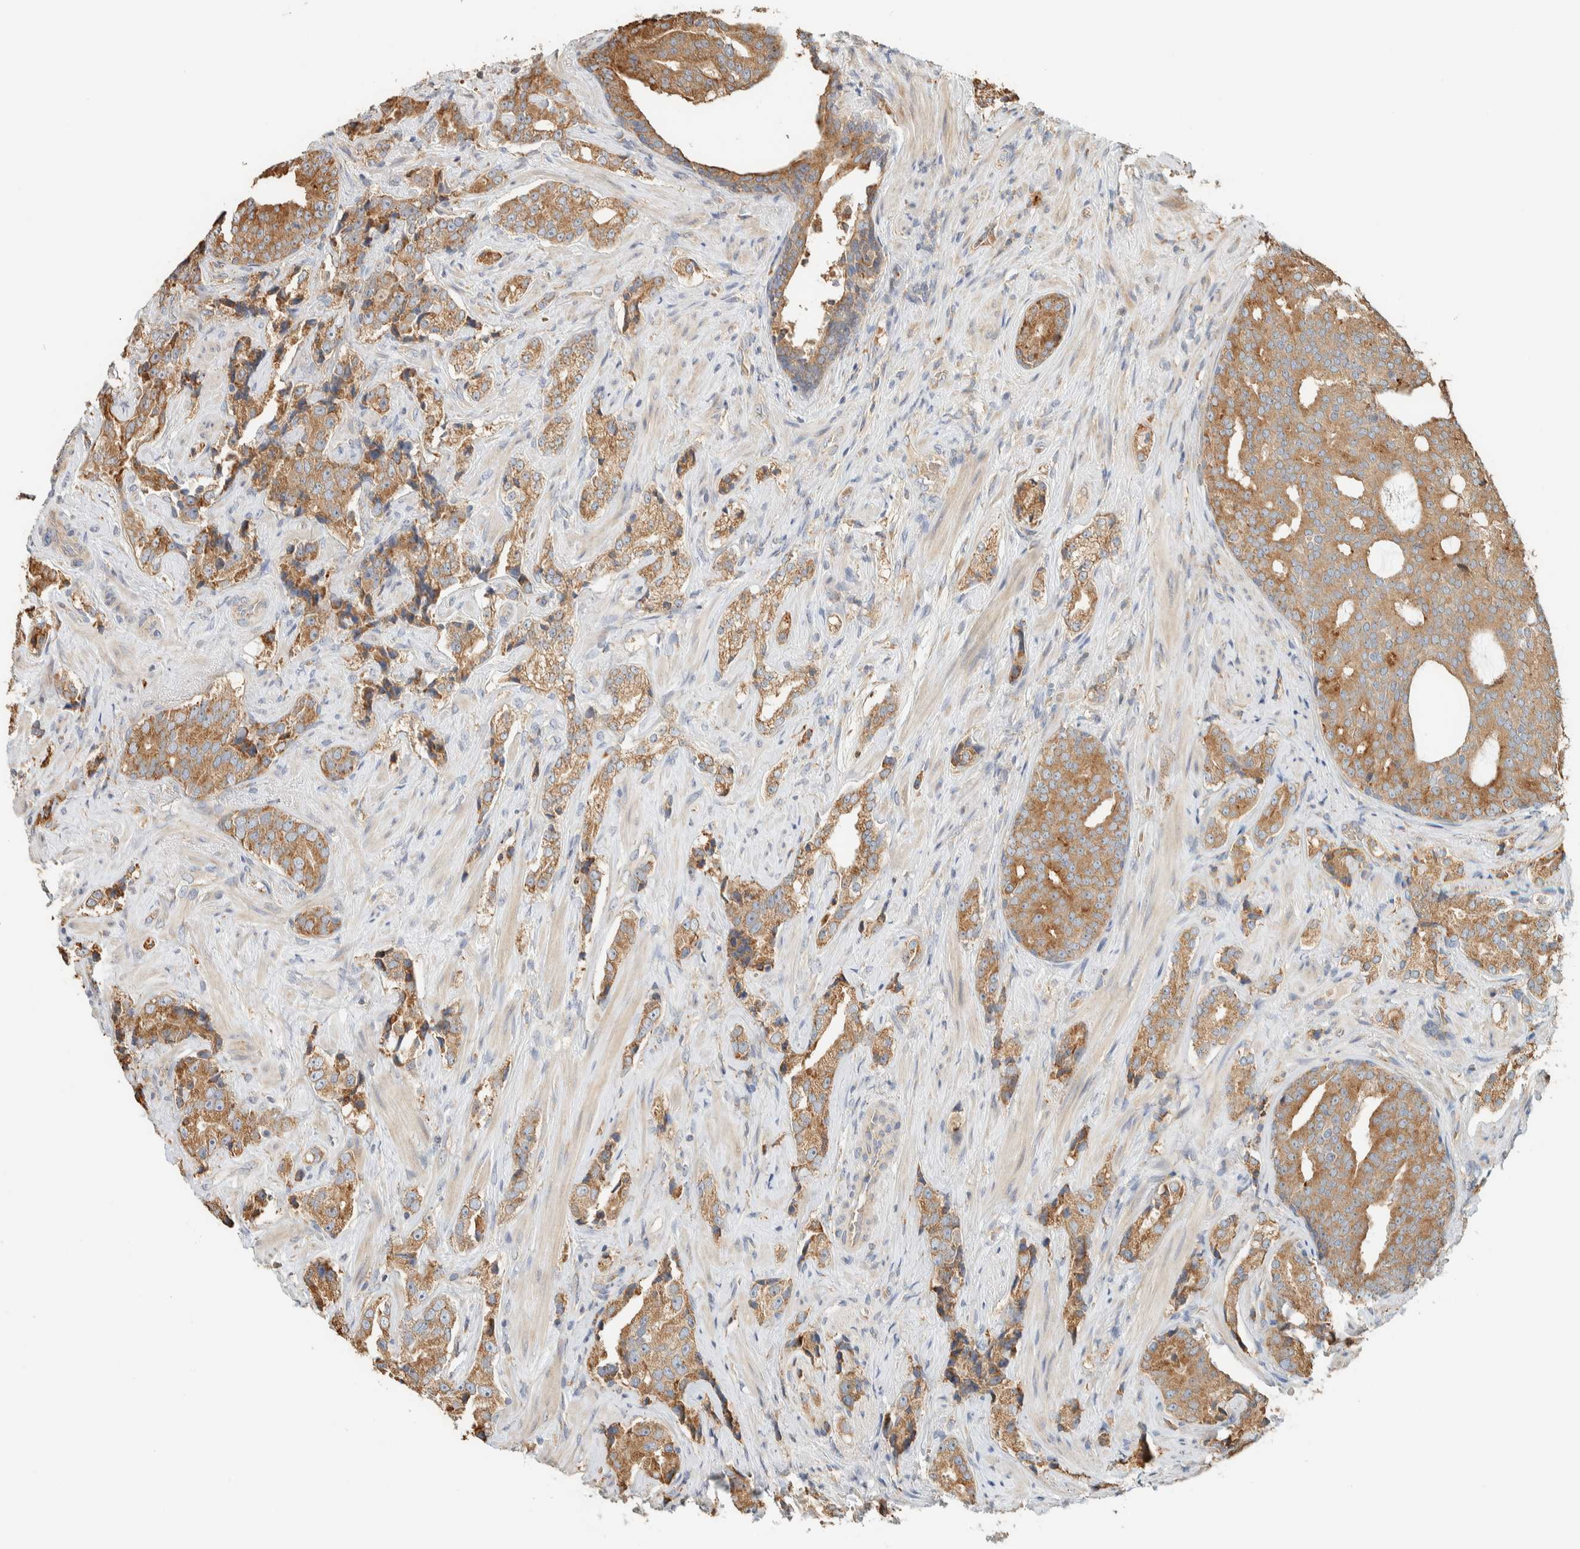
{"staining": {"intensity": "moderate", "quantity": ">75%", "location": "cytoplasmic/membranous"}, "tissue": "prostate cancer", "cell_type": "Tumor cells", "image_type": "cancer", "snomed": [{"axis": "morphology", "description": "Adenocarcinoma, High grade"}, {"axis": "topography", "description": "Prostate"}], "caption": "Moderate cytoplasmic/membranous expression for a protein is identified in approximately >75% of tumor cells of adenocarcinoma (high-grade) (prostate) using immunohistochemistry.", "gene": "RAB11FIP1", "patient": {"sex": "male", "age": 71}}